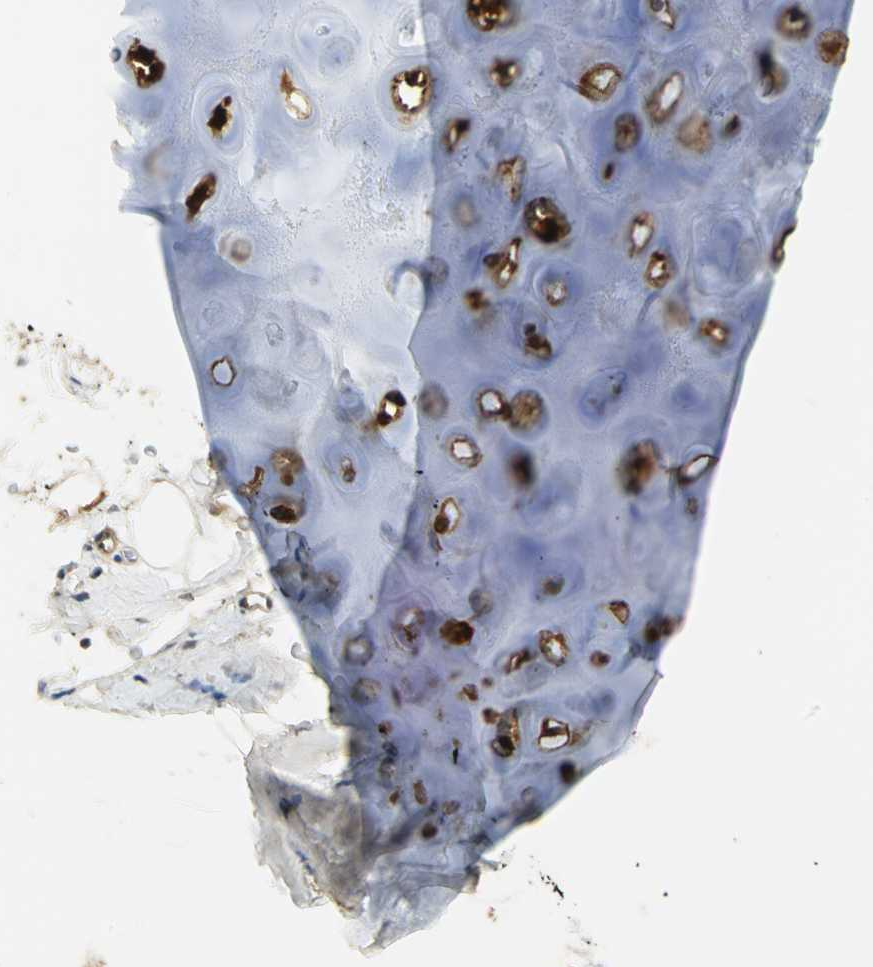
{"staining": {"intensity": "moderate", "quantity": ">75%", "location": "cytoplasmic/membranous,nuclear"}, "tissue": "adipose tissue", "cell_type": "Adipocytes", "image_type": "normal", "snomed": [{"axis": "morphology", "description": "Normal tissue, NOS"}, {"axis": "topography", "description": "Cartilage tissue"}, {"axis": "topography", "description": "Bronchus"}], "caption": "This photomicrograph reveals immunohistochemistry staining of benign human adipose tissue, with medium moderate cytoplasmic/membranous,nuclear expression in about >75% of adipocytes.", "gene": "PARK7", "patient": {"sex": "female", "age": 73}}